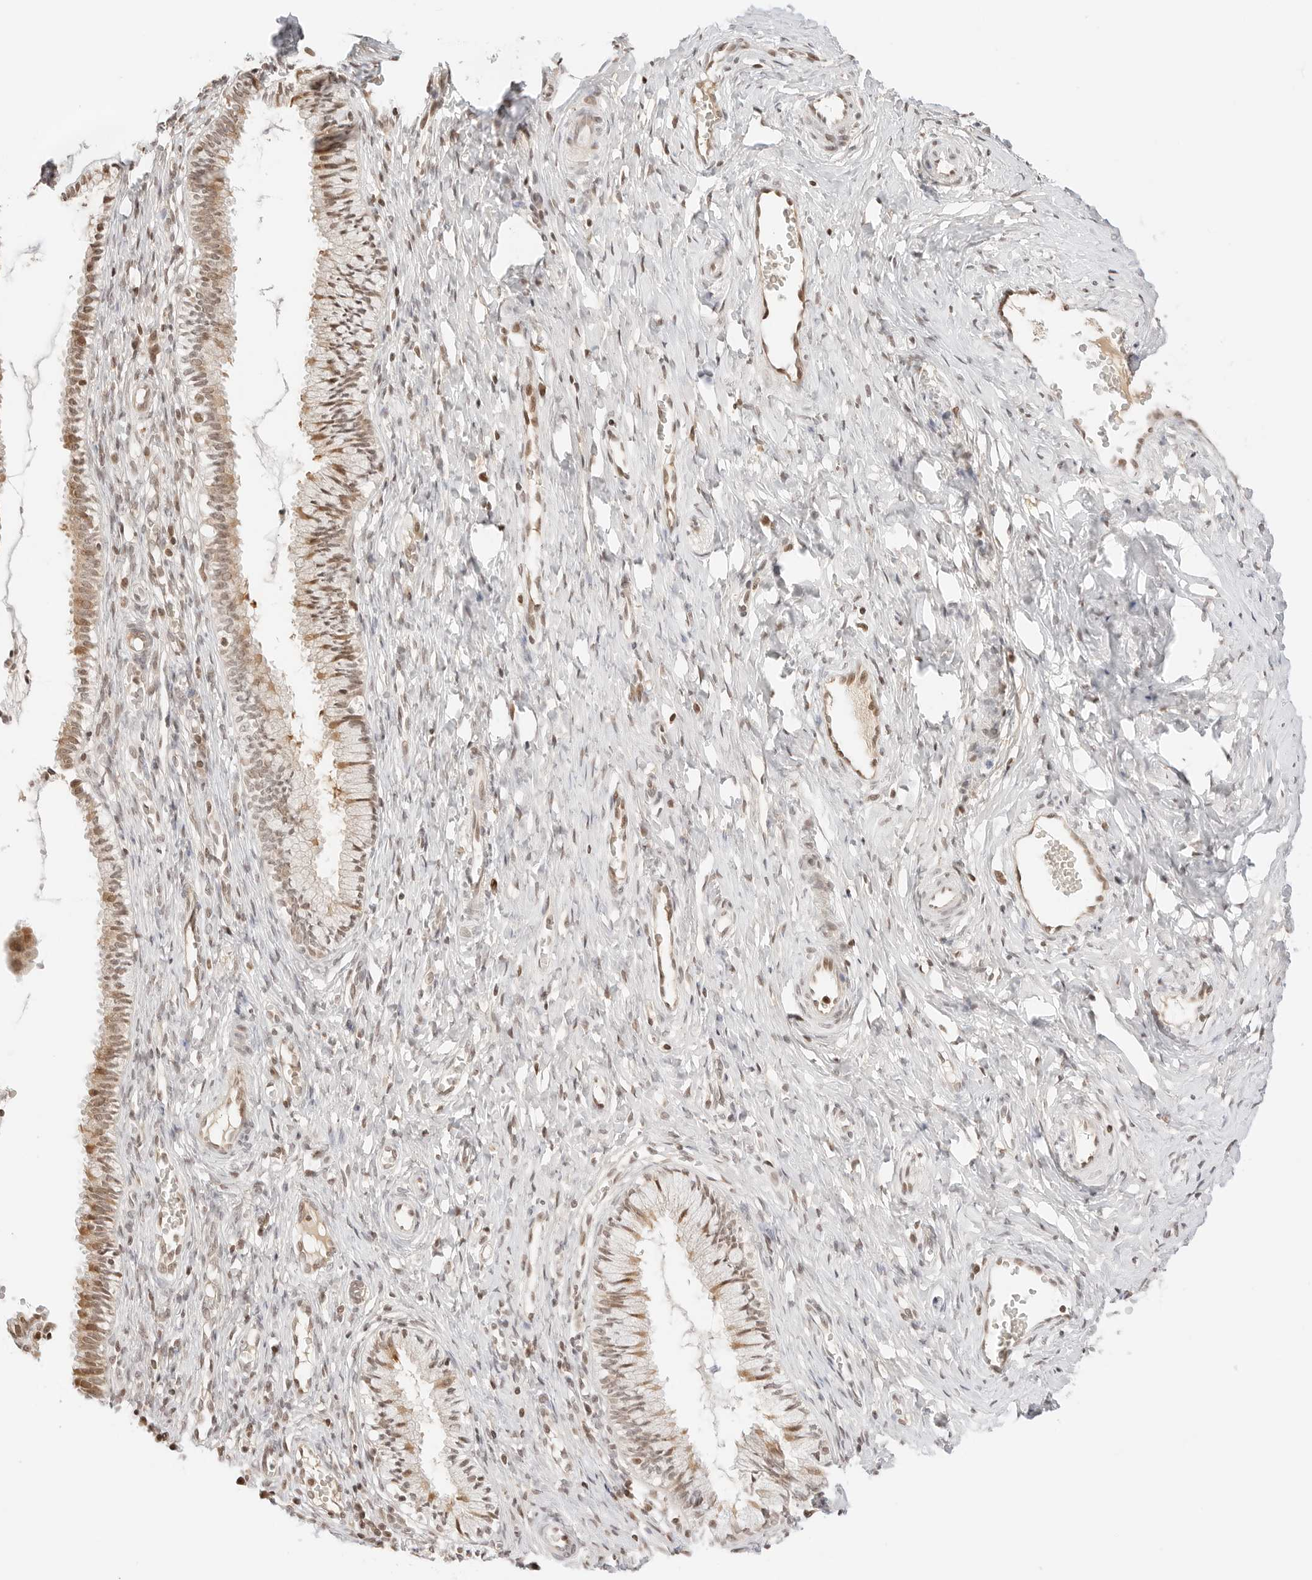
{"staining": {"intensity": "moderate", "quantity": ">75%", "location": "cytoplasmic/membranous,nuclear"}, "tissue": "cervix", "cell_type": "Glandular cells", "image_type": "normal", "snomed": [{"axis": "morphology", "description": "Normal tissue, NOS"}, {"axis": "topography", "description": "Cervix"}], "caption": "Benign cervix shows moderate cytoplasmic/membranous,nuclear positivity in approximately >75% of glandular cells, visualized by immunohistochemistry. The staining was performed using DAB (3,3'-diaminobenzidine), with brown indicating positive protein expression. Nuclei are stained blue with hematoxylin.", "gene": "RPS6KL1", "patient": {"sex": "female", "age": 27}}